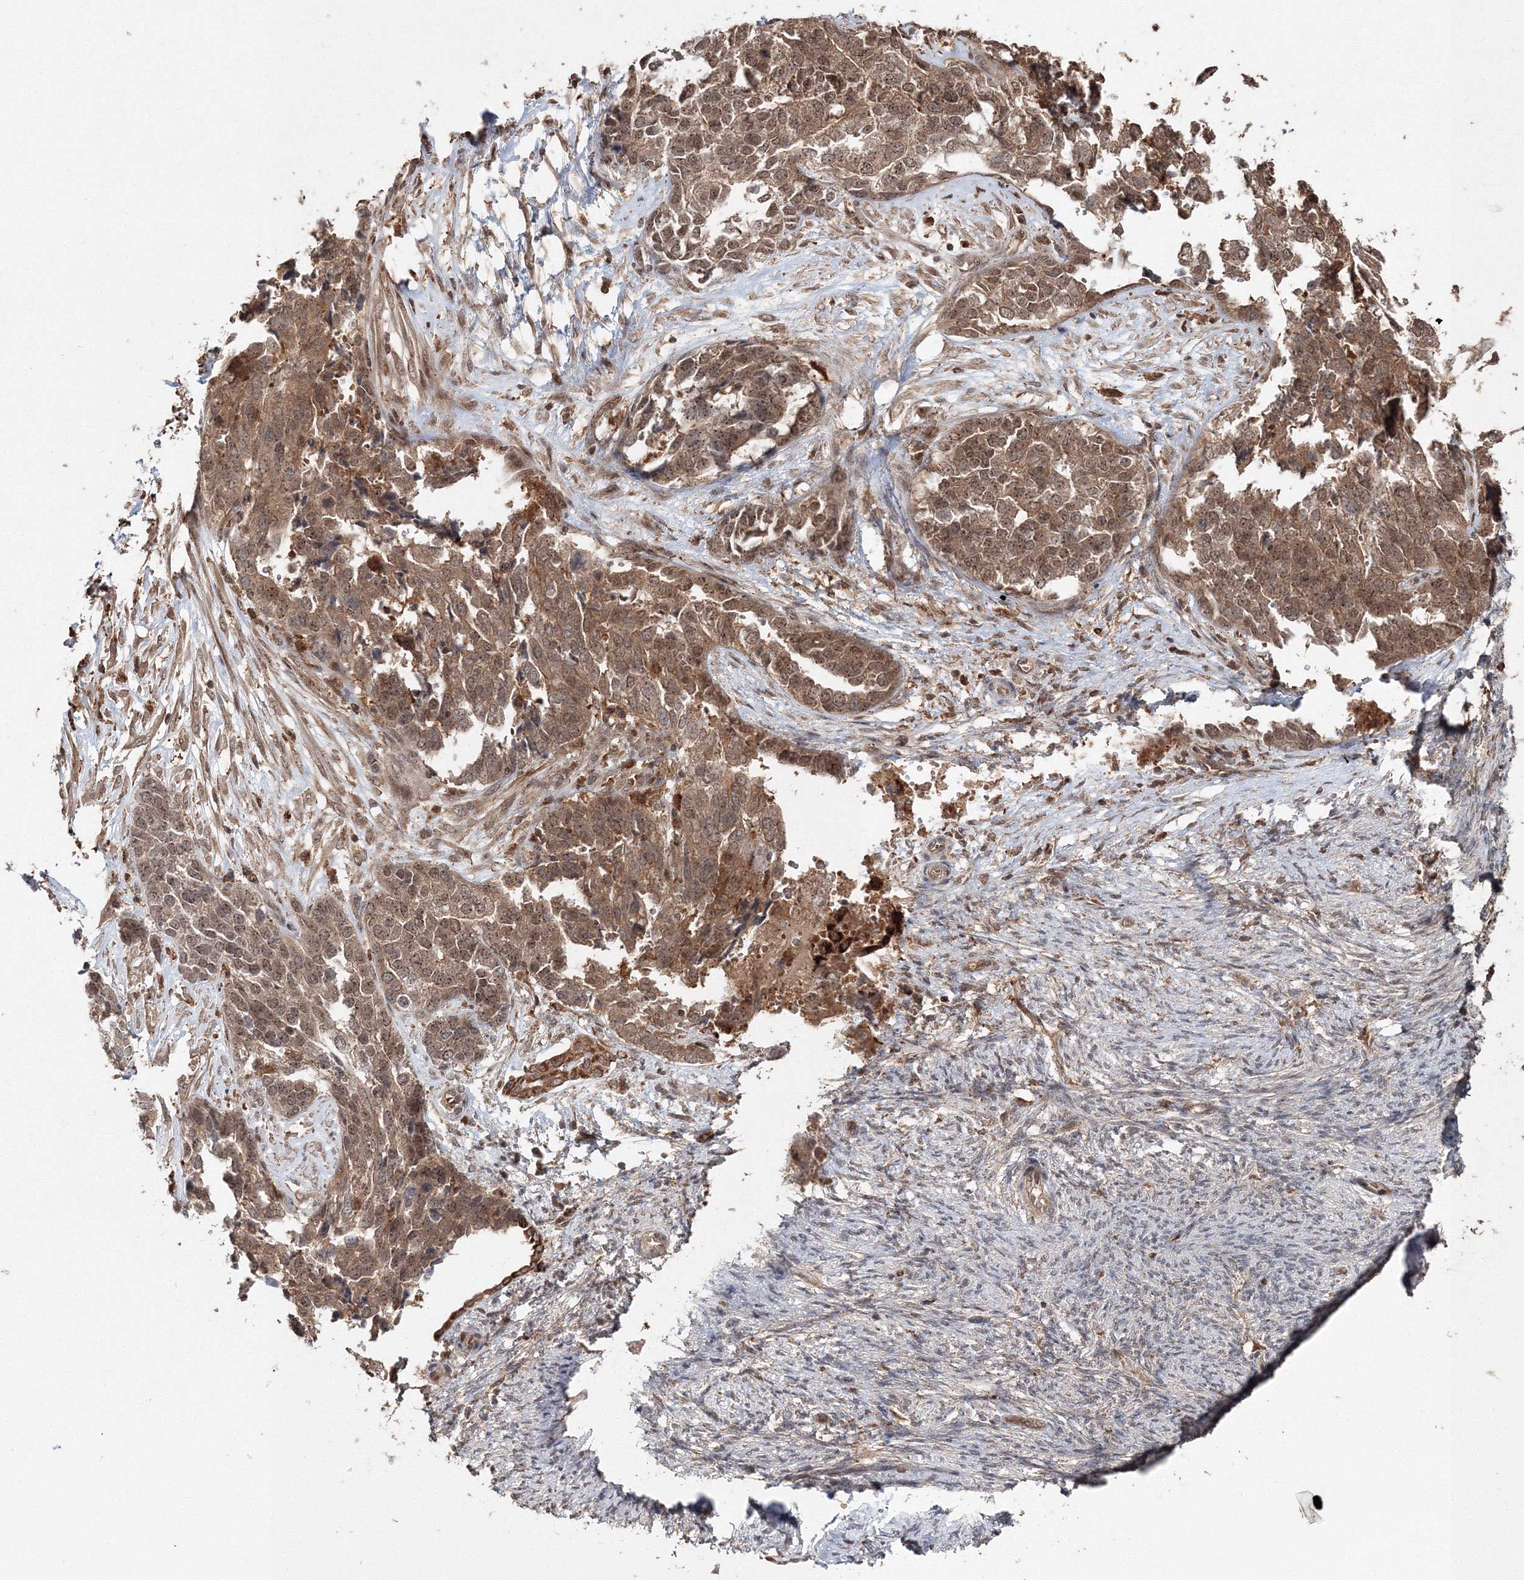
{"staining": {"intensity": "moderate", "quantity": ">75%", "location": "cytoplasmic/membranous"}, "tissue": "ovarian cancer", "cell_type": "Tumor cells", "image_type": "cancer", "snomed": [{"axis": "morphology", "description": "Cystadenocarcinoma, serous, NOS"}, {"axis": "topography", "description": "Ovary"}], "caption": "Immunohistochemistry (IHC) (DAB) staining of ovarian cancer displays moderate cytoplasmic/membranous protein expression in approximately >75% of tumor cells.", "gene": "DDO", "patient": {"sex": "female", "age": 44}}